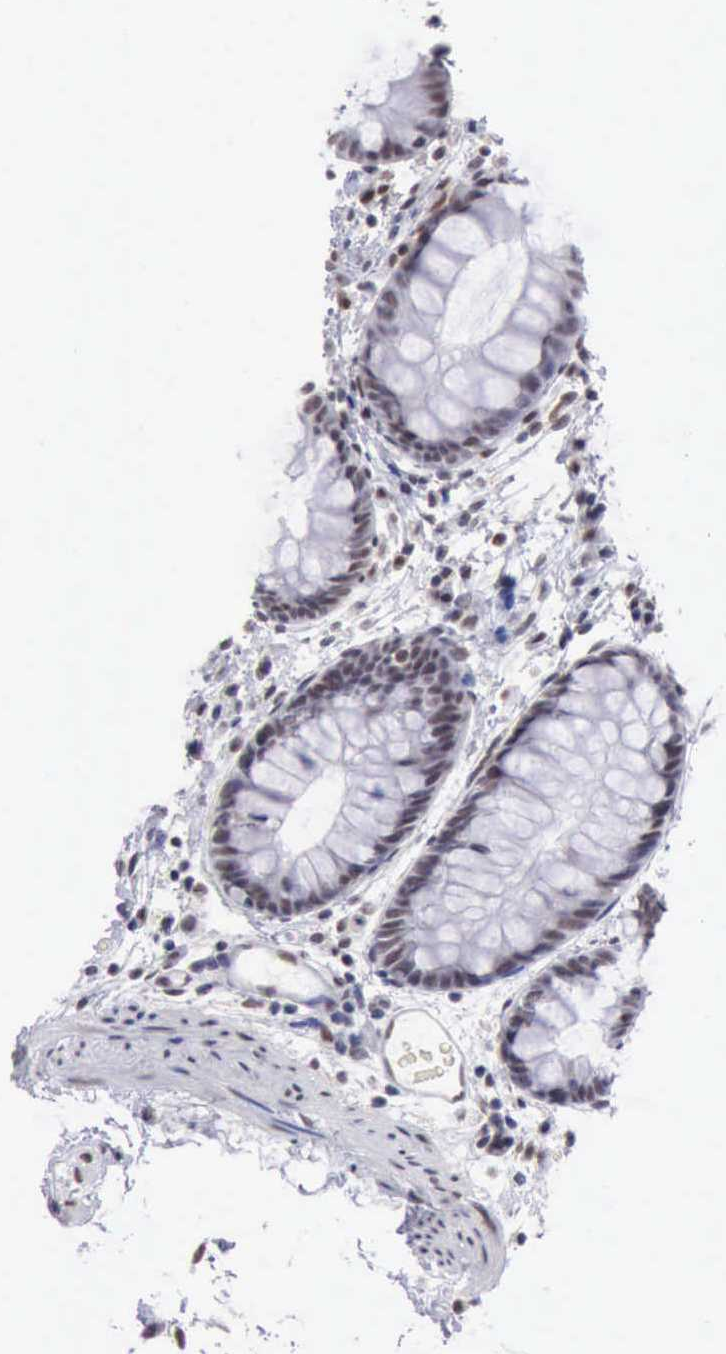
{"staining": {"intensity": "weak", "quantity": ">75%", "location": "nuclear"}, "tissue": "colon", "cell_type": "Endothelial cells", "image_type": "normal", "snomed": [{"axis": "morphology", "description": "Normal tissue, NOS"}, {"axis": "topography", "description": "Smooth muscle"}, {"axis": "topography", "description": "Colon"}], "caption": "Endothelial cells reveal weak nuclear staining in about >75% of cells in unremarkable colon. The protein is shown in brown color, while the nuclei are stained blue.", "gene": "ERCC4", "patient": {"sex": "male", "age": 67}}